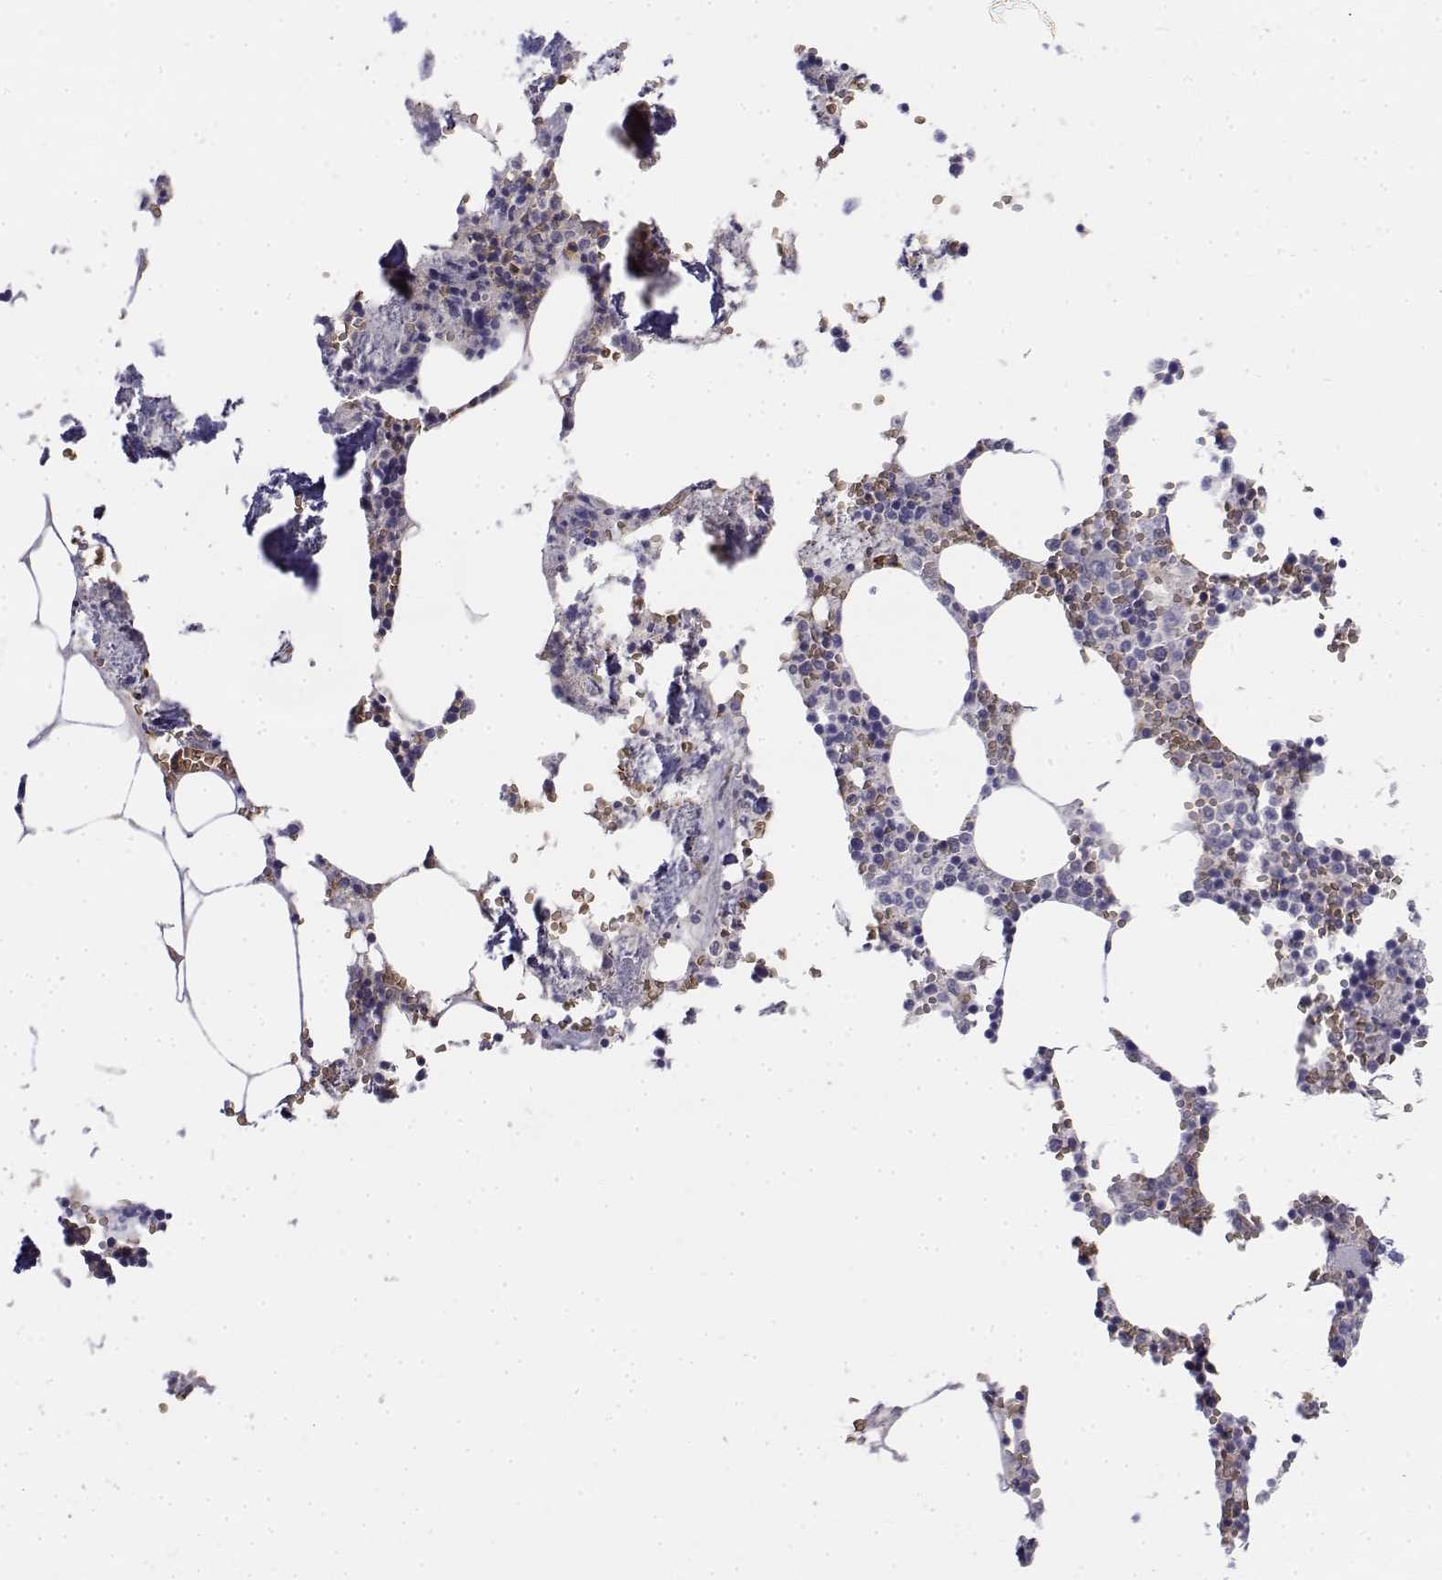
{"staining": {"intensity": "negative", "quantity": "none", "location": "none"}, "tissue": "bone marrow", "cell_type": "Hematopoietic cells", "image_type": "normal", "snomed": [{"axis": "morphology", "description": "Normal tissue, NOS"}, {"axis": "topography", "description": "Bone marrow"}], "caption": "Immunohistochemical staining of unremarkable bone marrow shows no significant staining in hematopoietic cells. Nuclei are stained in blue.", "gene": "CADM1", "patient": {"sex": "male", "age": 54}}